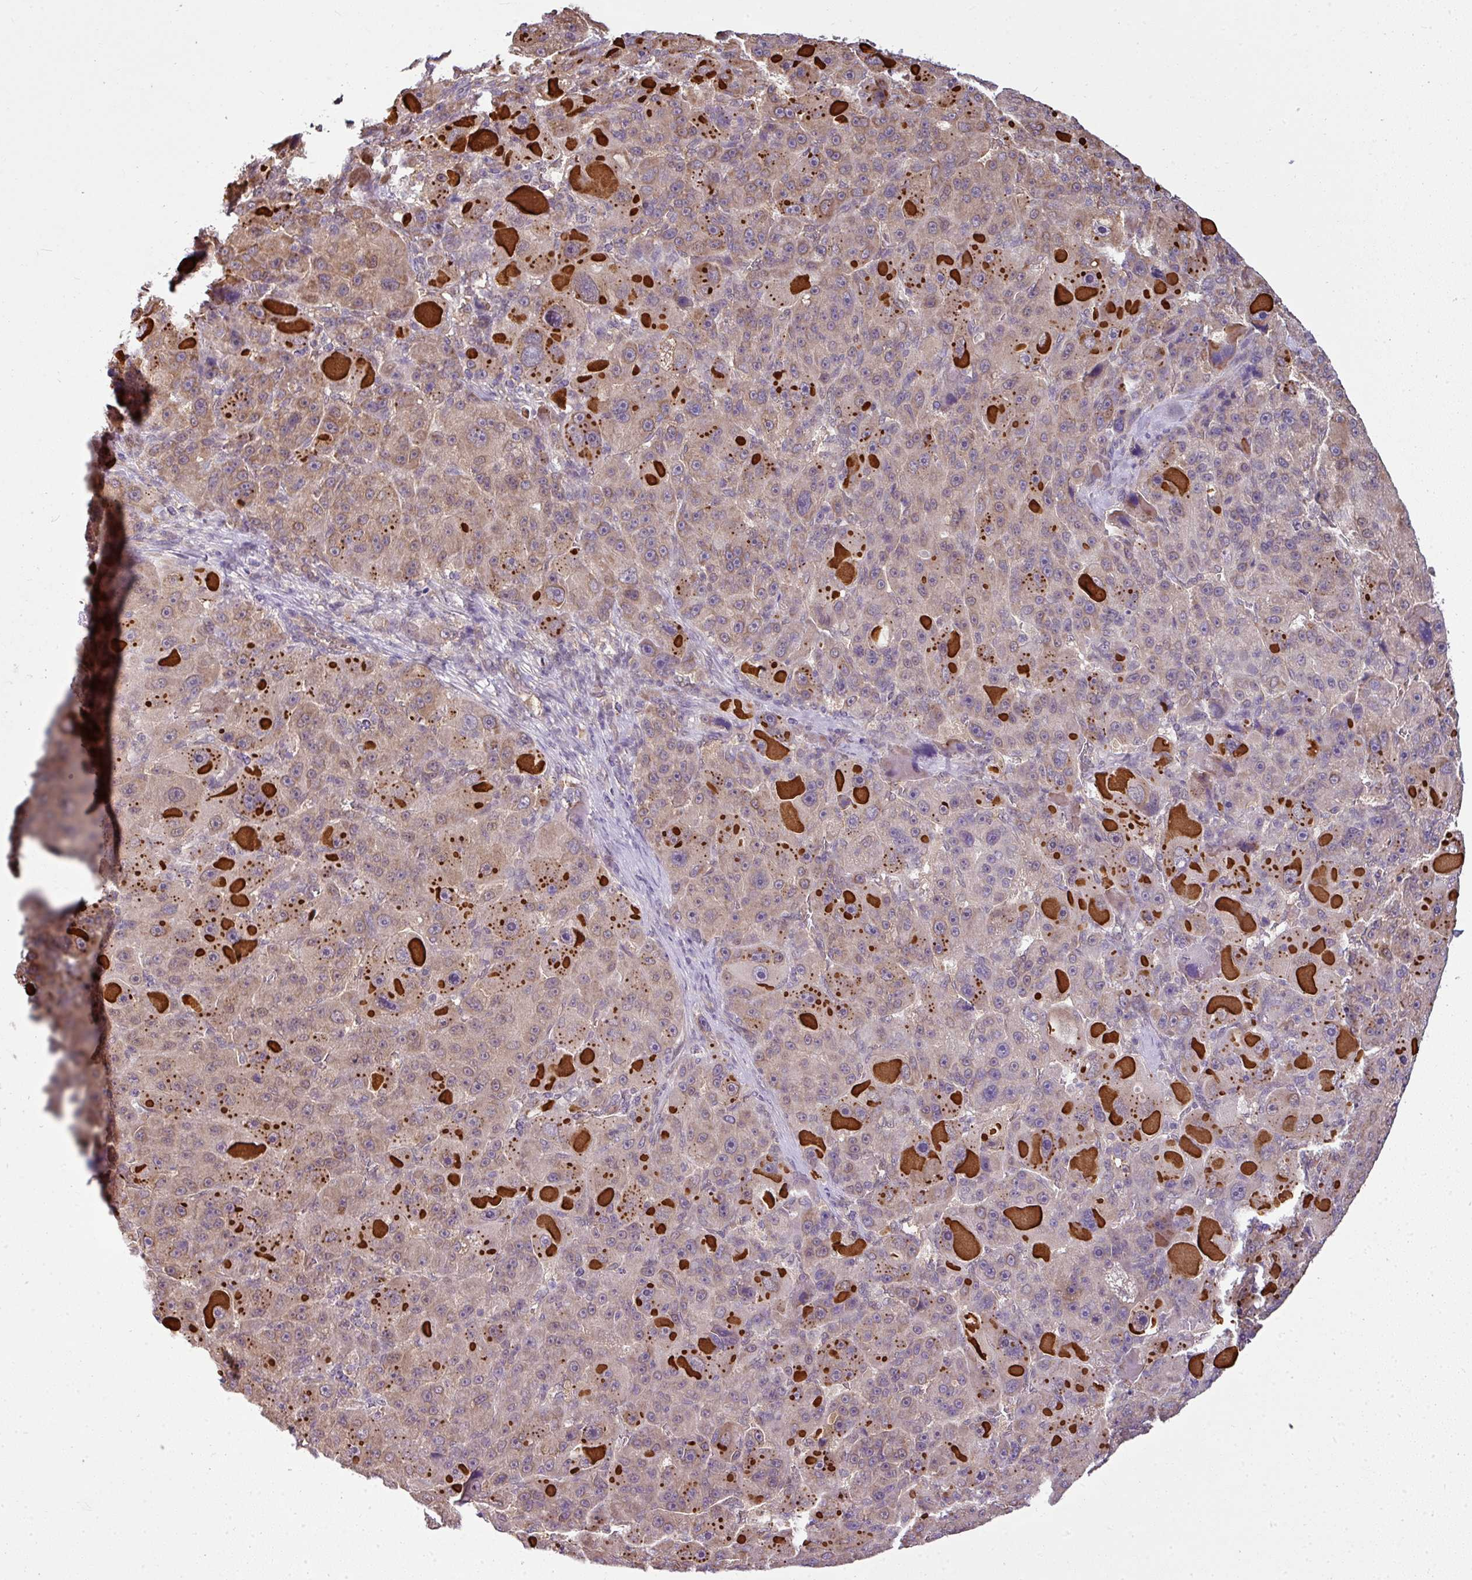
{"staining": {"intensity": "weak", "quantity": ">75%", "location": "cytoplasmic/membranous"}, "tissue": "liver cancer", "cell_type": "Tumor cells", "image_type": "cancer", "snomed": [{"axis": "morphology", "description": "Carcinoma, Hepatocellular, NOS"}, {"axis": "topography", "description": "Liver"}], "caption": "About >75% of tumor cells in liver cancer demonstrate weak cytoplasmic/membranous protein staining as visualized by brown immunohistochemical staining.", "gene": "RBM4B", "patient": {"sex": "male", "age": 76}}